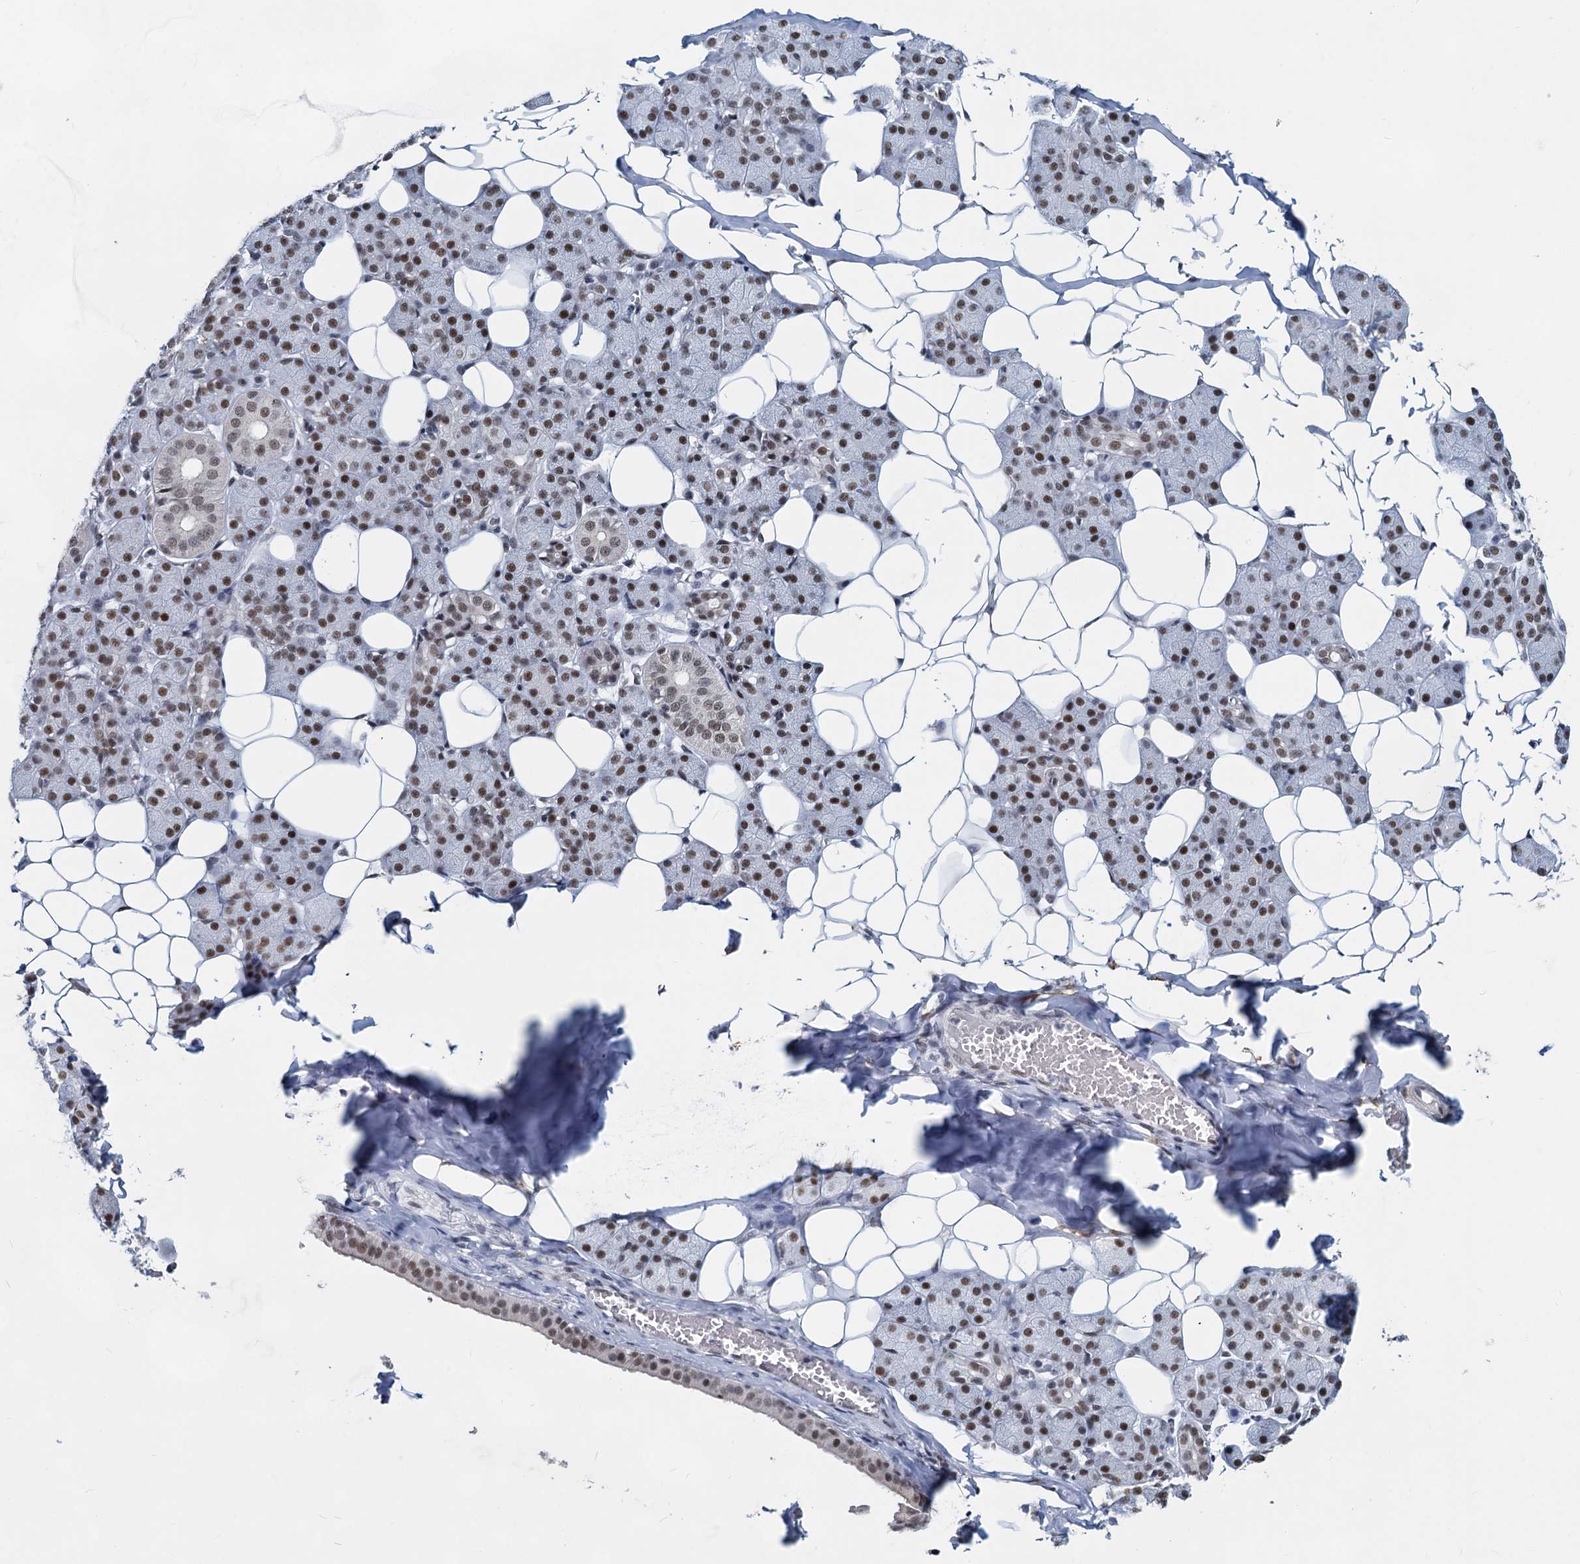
{"staining": {"intensity": "moderate", "quantity": "25%-75%", "location": "nuclear"}, "tissue": "salivary gland", "cell_type": "Glandular cells", "image_type": "normal", "snomed": [{"axis": "morphology", "description": "Normal tissue, NOS"}, {"axis": "topography", "description": "Salivary gland"}], "caption": "DAB immunohistochemical staining of unremarkable salivary gland demonstrates moderate nuclear protein expression in about 25%-75% of glandular cells.", "gene": "METTL14", "patient": {"sex": "female", "age": 33}}